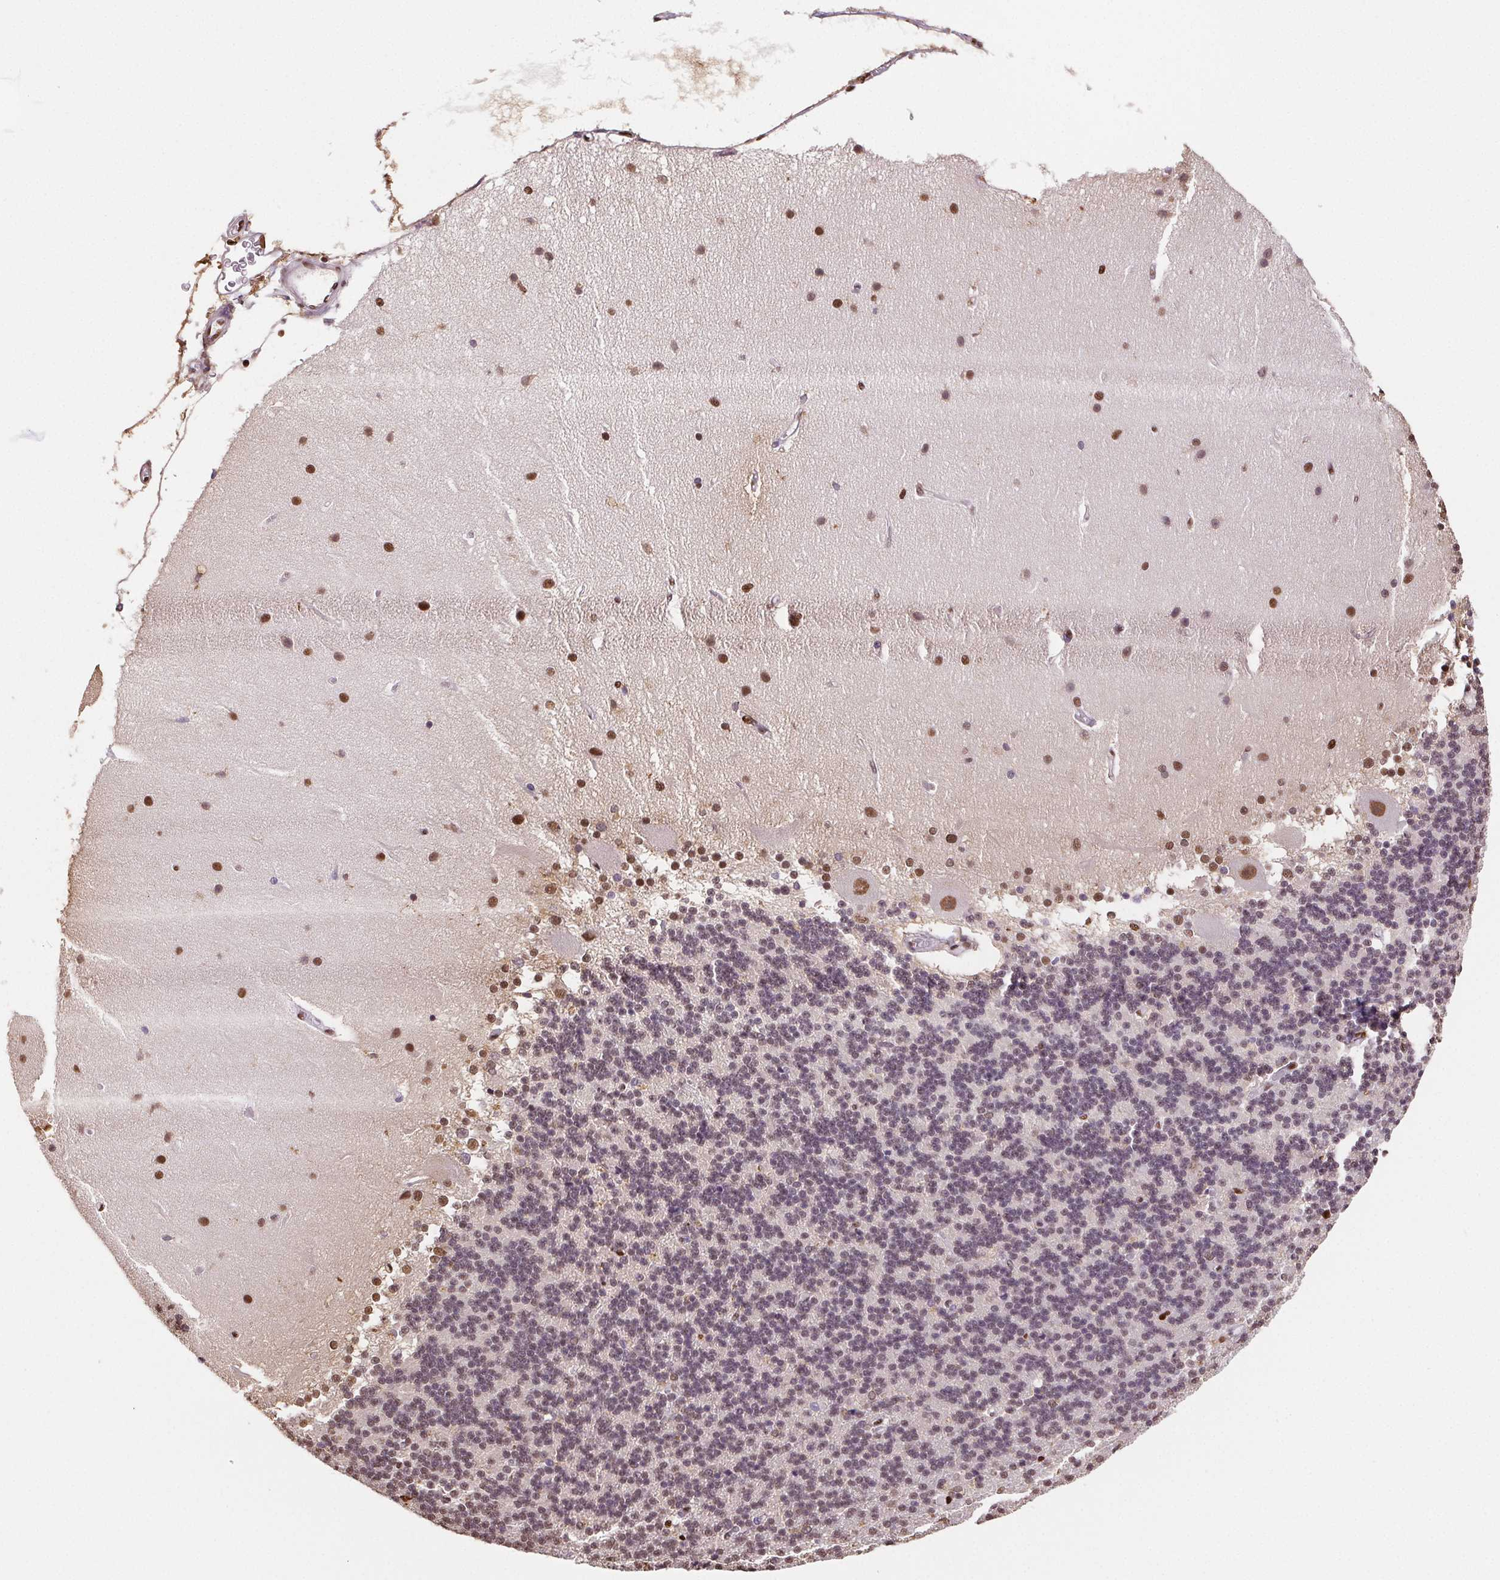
{"staining": {"intensity": "weak", "quantity": "25%-75%", "location": "nuclear"}, "tissue": "cerebellum", "cell_type": "Cells in granular layer", "image_type": "normal", "snomed": [{"axis": "morphology", "description": "Normal tissue, NOS"}, {"axis": "topography", "description": "Cerebellum"}], "caption": "This photomicrograph displays immunohistochemistry staining of normal cerebellum, with low weak nuclear staining in approximately 25%-75% of cells in granular layer.", "gene": "SETSIP", "patient": {"sex": "female", "age": 54}}